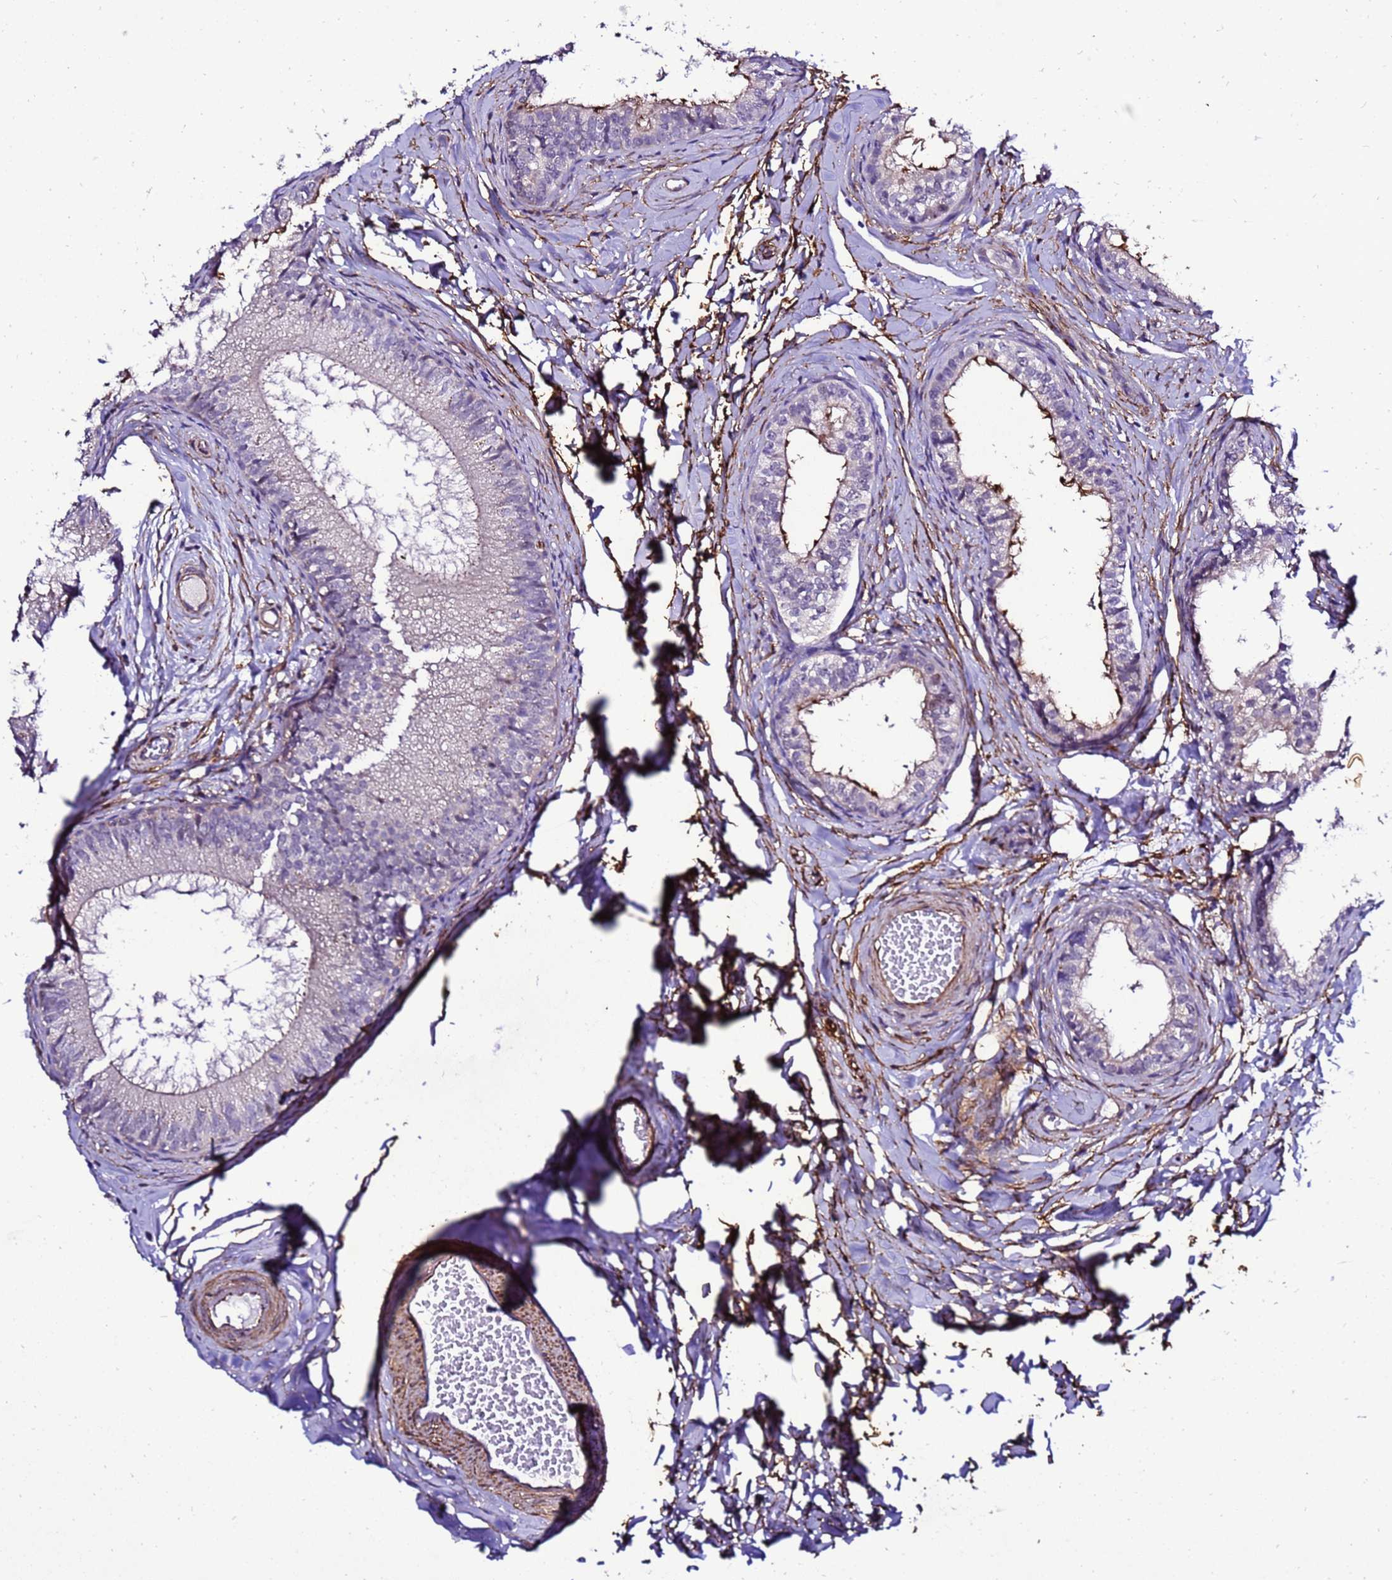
{"staining": {"intensity": "moderate", "quantity": "<25%", "location": "cytoplasmic/membranous"}, "tissue": "epididymis", "cell_type": "Glandular cells", "image_type": "normal", "snomed": [{"axis": "morphology", "description": "Normal tissue, NOS"}, {"axis": "topography", "description": "Epididymis"}], "caption": "Benign epididymis exhibits moderate cytoplasmic/membranous positivity in approximately <25% of glandular cells.", "gene": "GZF1", "patient": {"sex": "male", "age": 34}}